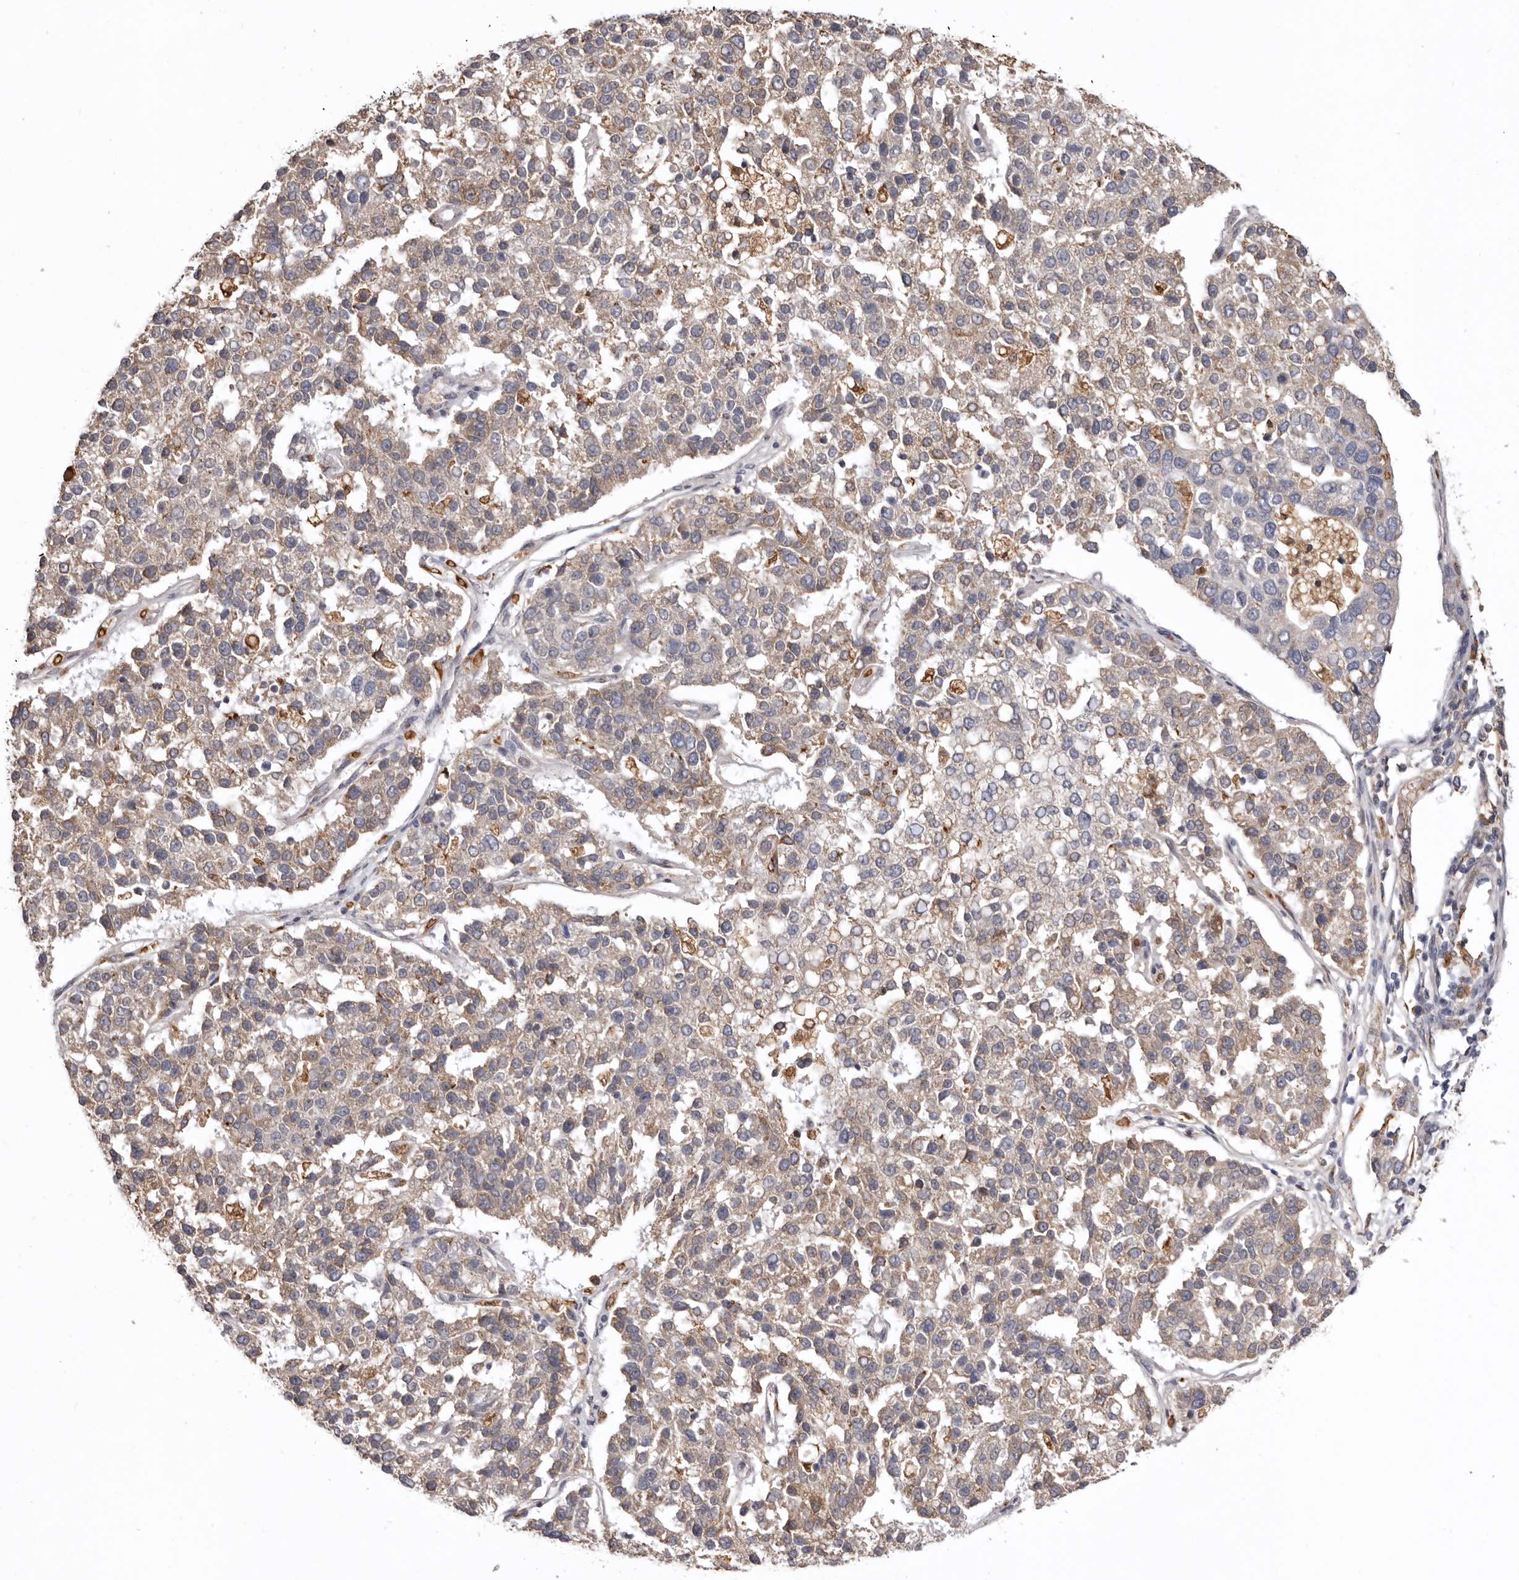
{"staining": {"intensity": "weak", "quantity": "25%-75%", "location": "cytoplasmic/membranous"}, "tissue": "pancreatic cancer", "cell_type": "Tumor cells", "image_type": "cancer", "snomed": [{"axis": "morphology", "description": "Adenocarcinoma, NOS"}, {"axis": "topography", "description": "Pancreas"}], "caption": "A high-resolution micrograph shows IHC staining of adenocarcinoma (pancreatic), which shows weak cytoplasmic/membranous expression in approximately 25%-75% of tumor cells. (DAB IHC with brightfield microscopy, high magnification).", "gene": "INKA2", "patient": {"sex": "female", "age": 61}}